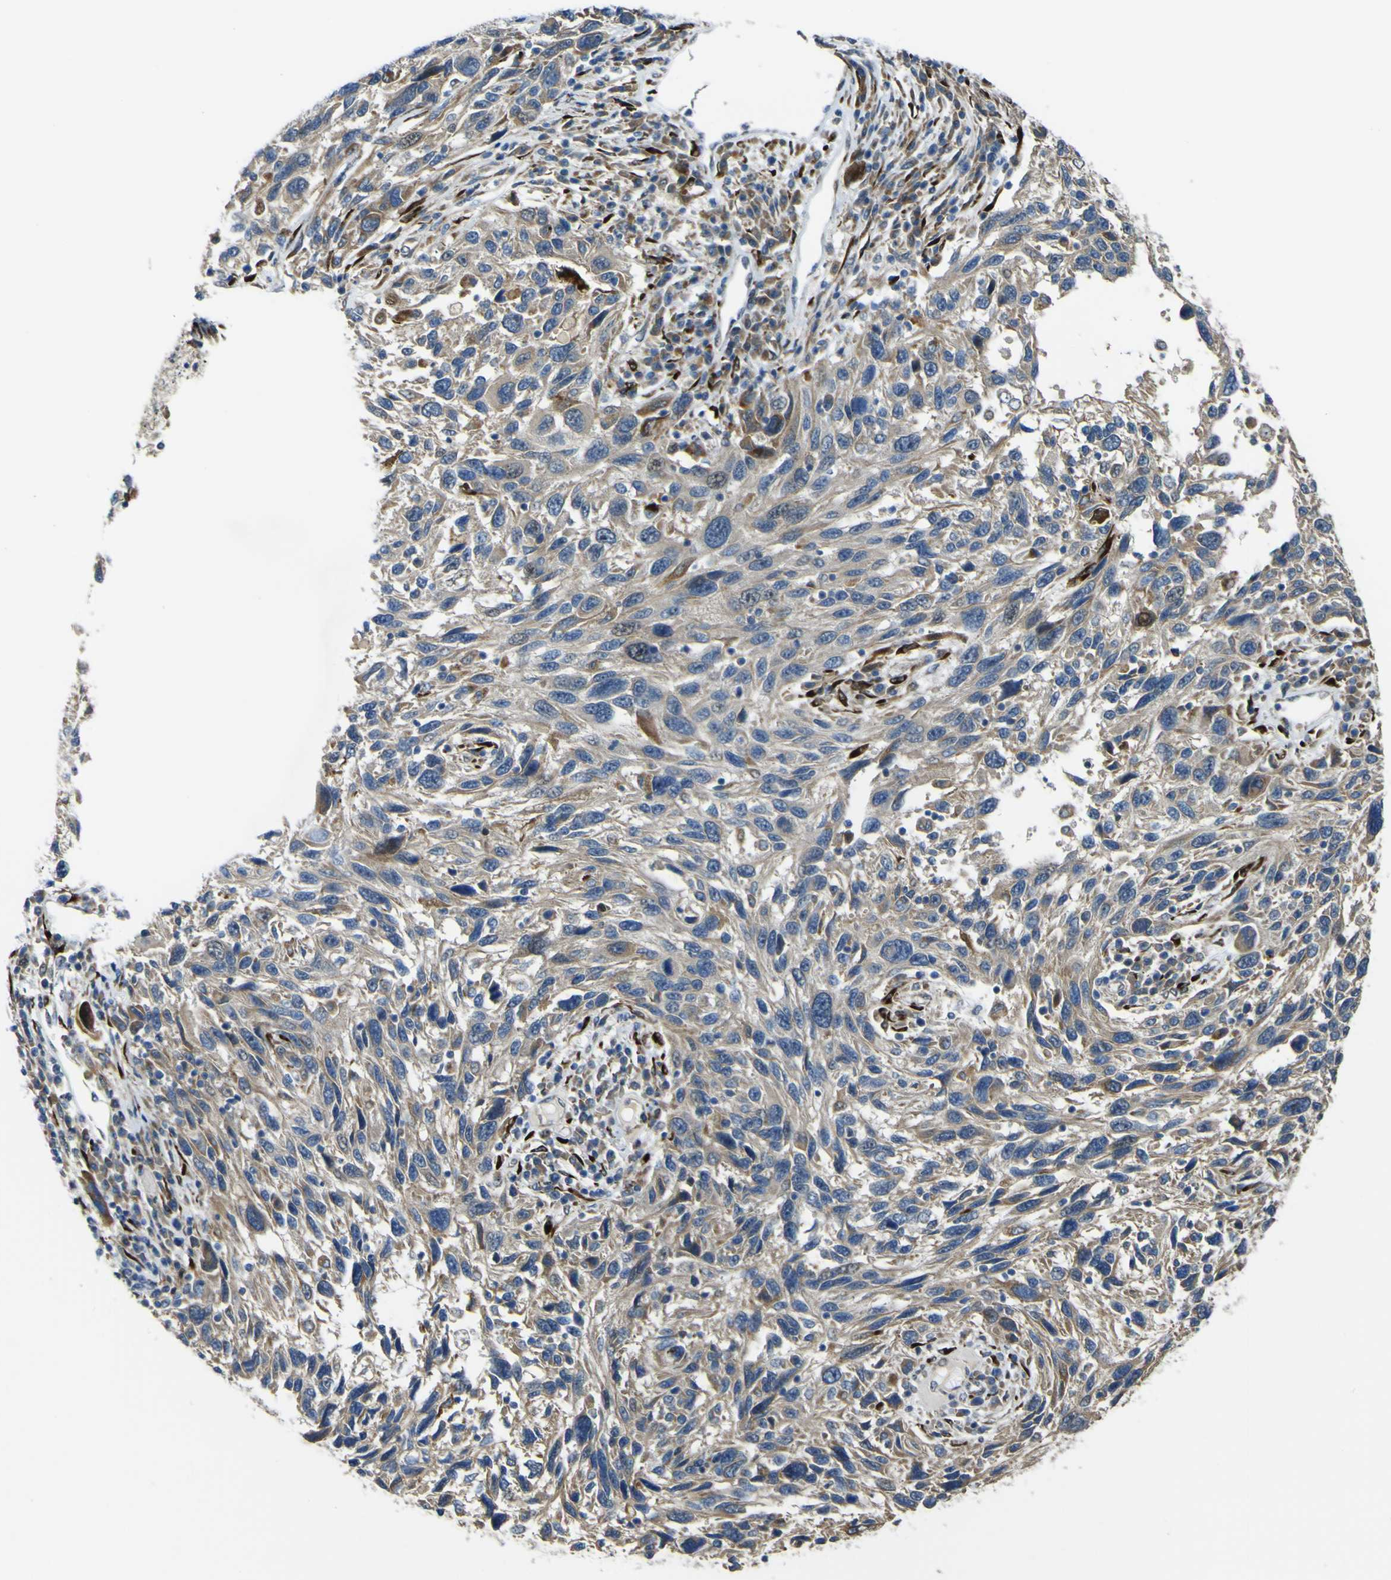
{"staining": {"intensity": "weak", "quantity": ">75%", "location": "cytoplasmic/membranous"}, "tissue": "melanoma", "cell_type": "Tumor cells", "image_type": "cancer", "snomed": [{"axis": "morphology", "description": "Malignant melanoma, NOS"}, {"axis": "topography", "description": "Skin"}], "caption": "IHC of human melanoma reveals low levels of weak cytoplasmic/membranous expression in about >75% of tumor cells.", "gene": "LBHD1", "patient": {"sex": "male", "age": 53}}